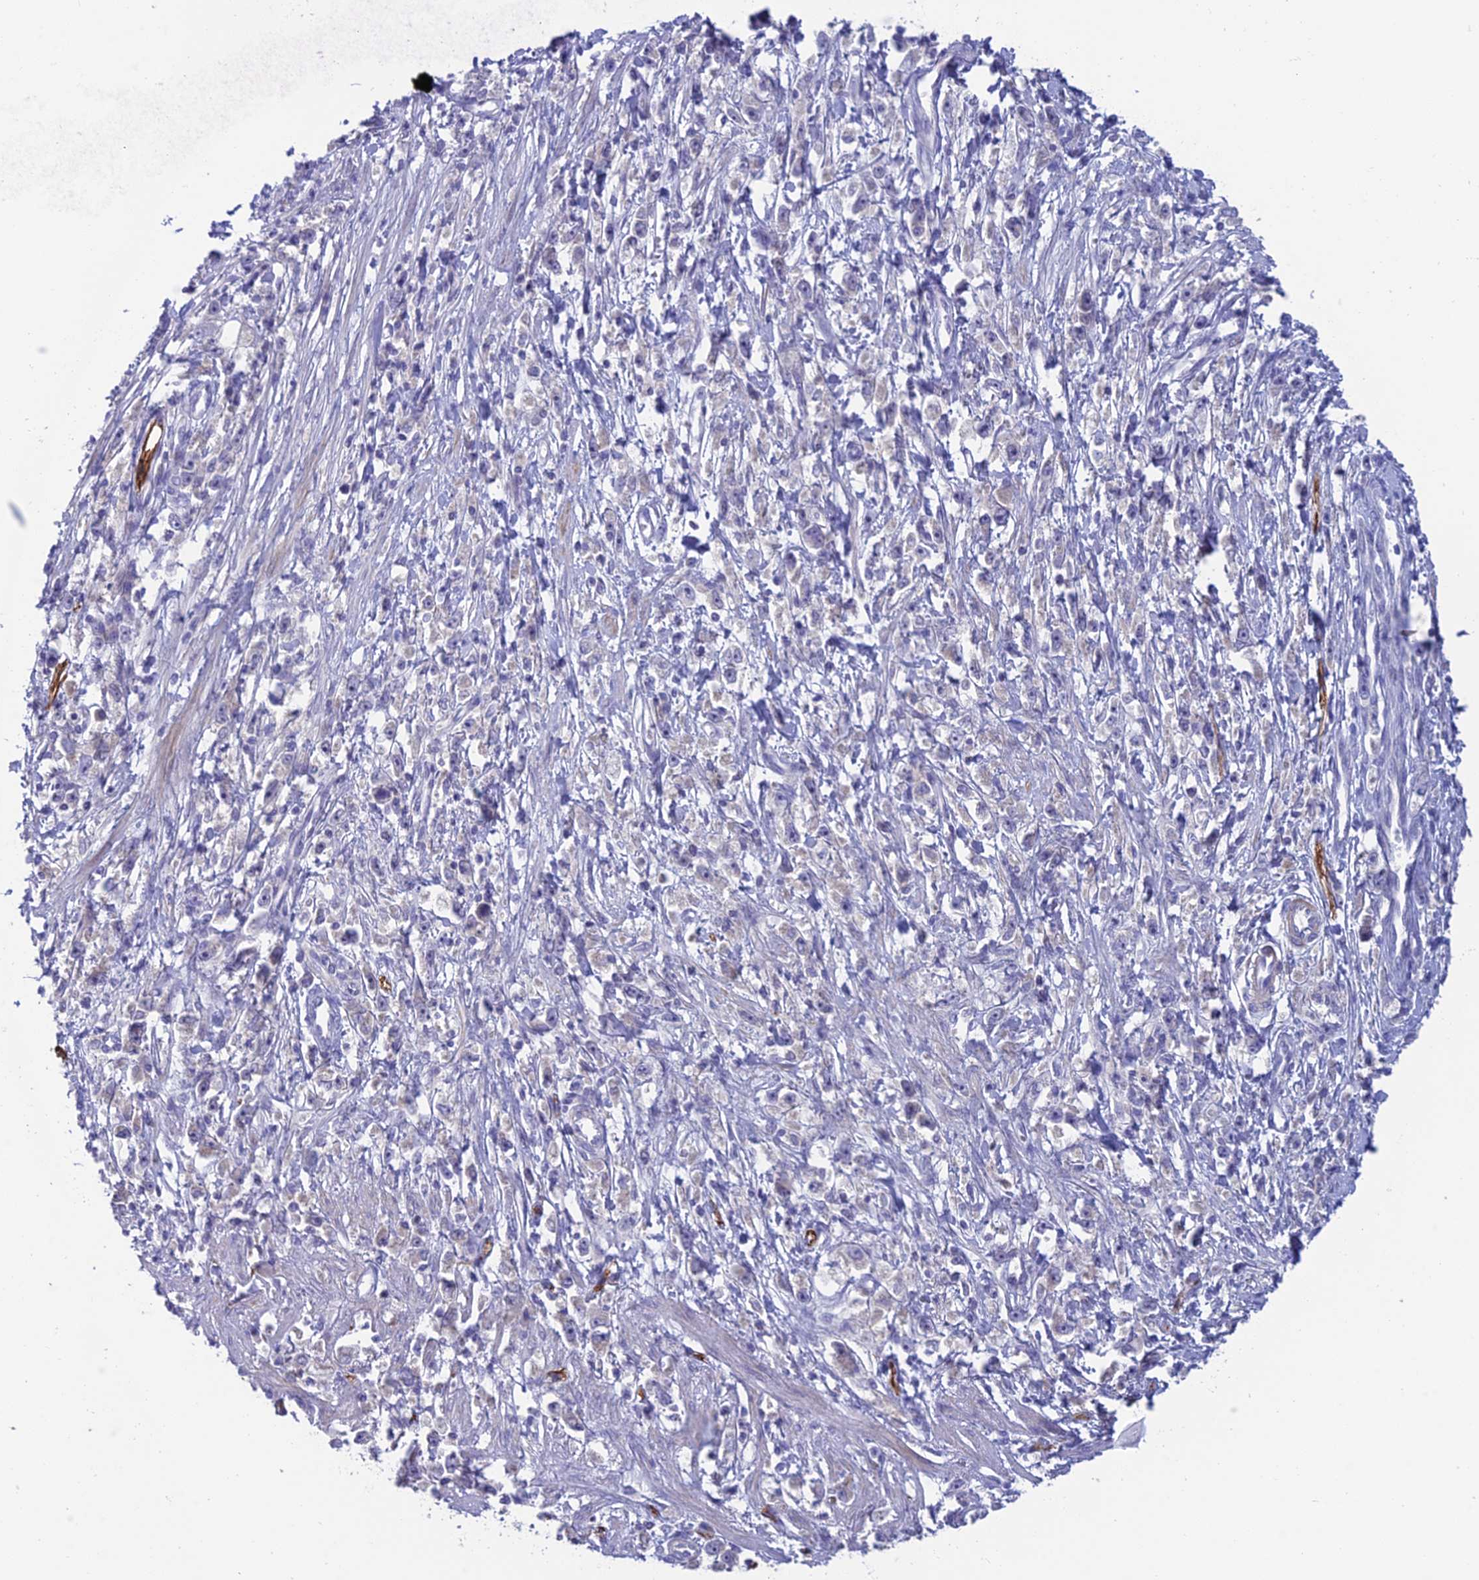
{"staining": {"intensity": "negative", "quantity": "none", "location": "none"}, "tissue": "stomach cancer", "cell_type": "Tumor cells", "image_type": "cancer", "snomed": [{"axis": "morphology", "description": "Adenocarcinoma, NOS"}, {"axis": "topography", "description": "Stomach"}], "caption": "The immunohistochemistry photomicrograph has no significant staining in tumor cells of adenocarcinoma (stomach) tissue. Nuclei are stained in blue.", "gene": "XPO7", "patient": {"sex": "female", "age": 59}}